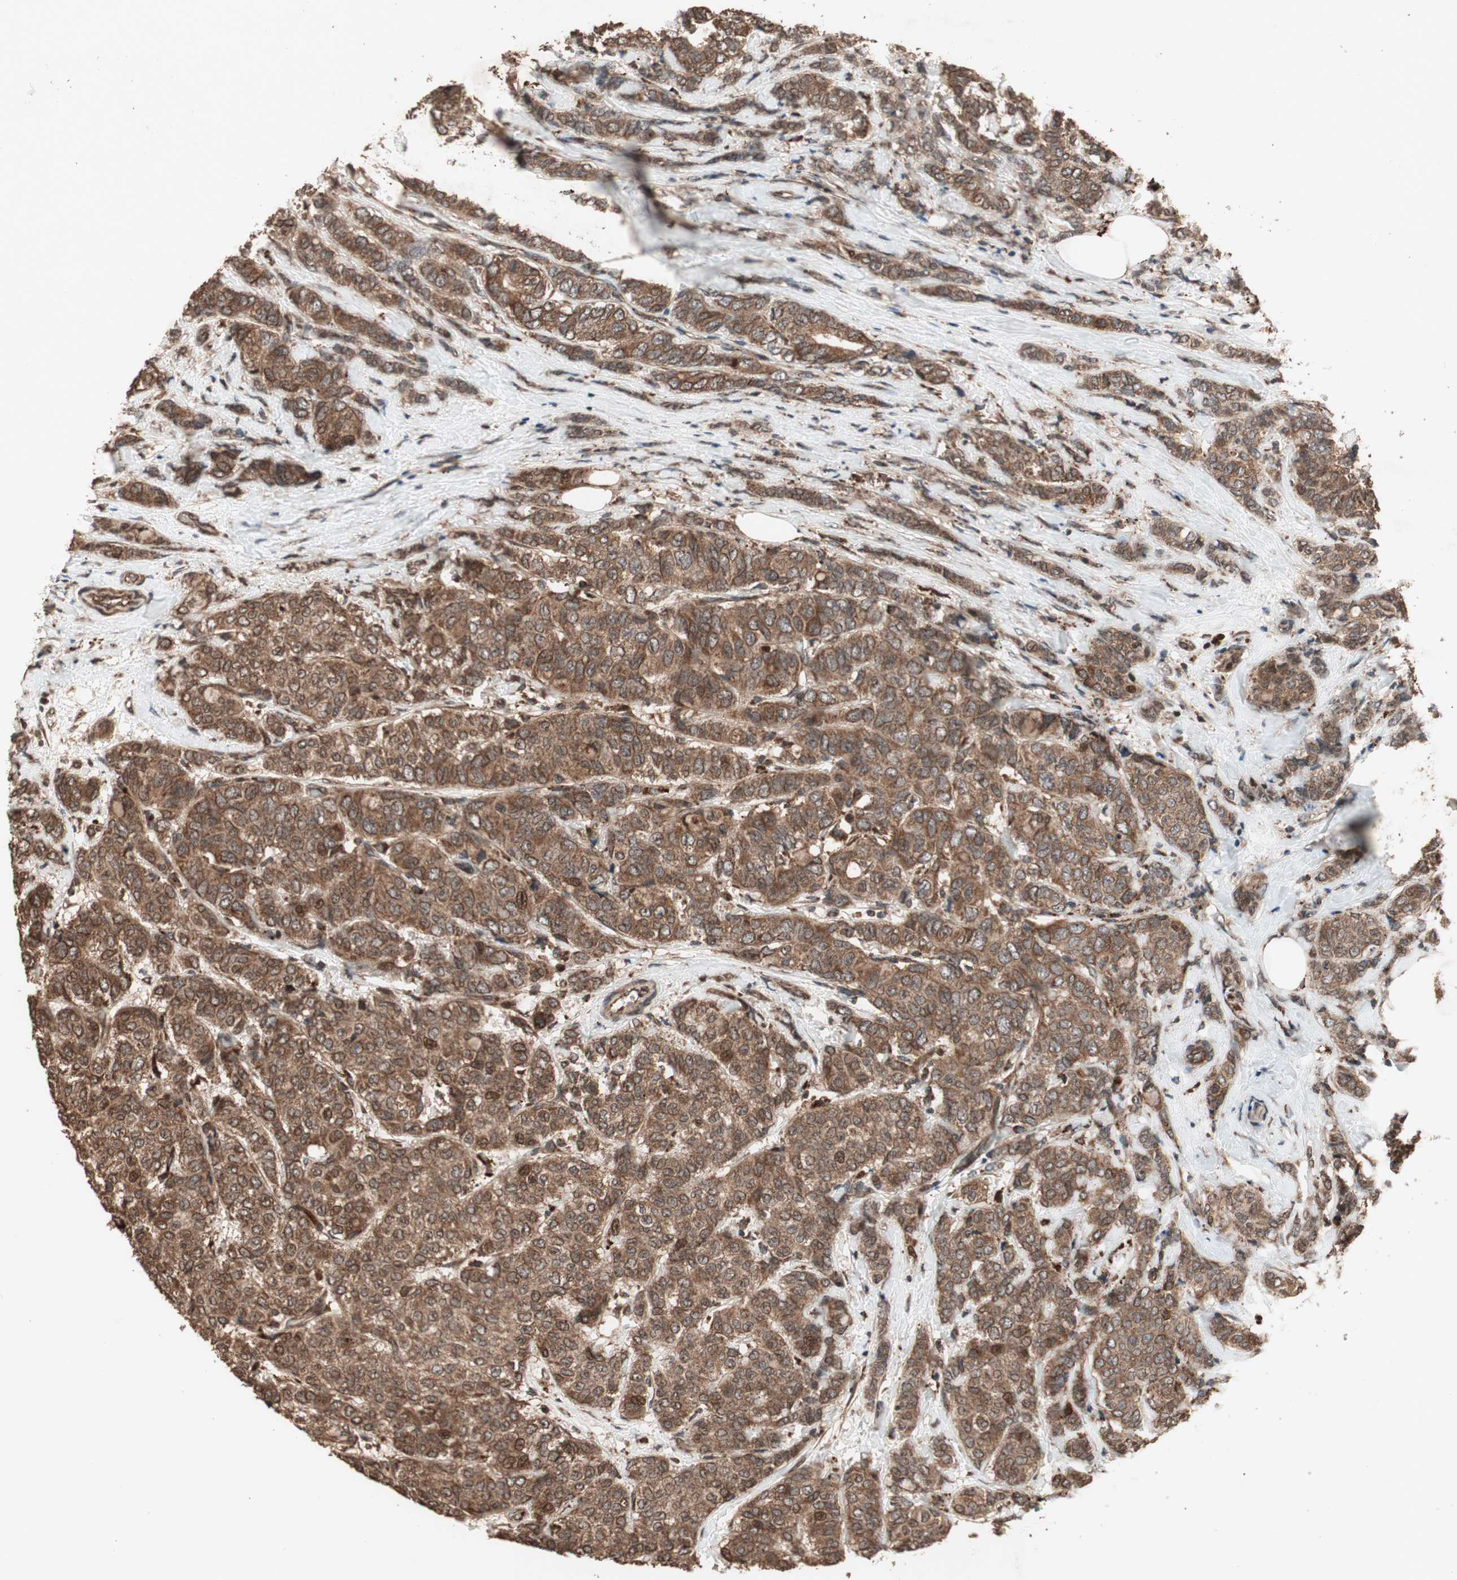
{"staining": {"intensity": "strong", "quantity": ">75%", "location": "cytoplasmic/membranous"}, "tissue": "breast cancer", "cell_type": "Tumor cells", "image_type": "cancer", "snomed": [{"axis": "morphology", "description": "Lobular carcinoma"}, {"axis": "topography", "description": "Breast"}], "caption": "Immunohistochemical staining of breast cancer (lobular carcinoma) displays strong cytoplasmic/membranous protein positivity in about >75% of tumor cells.", "gene": "RAB1A", "patient": {"sex": "female", "age": 60}}